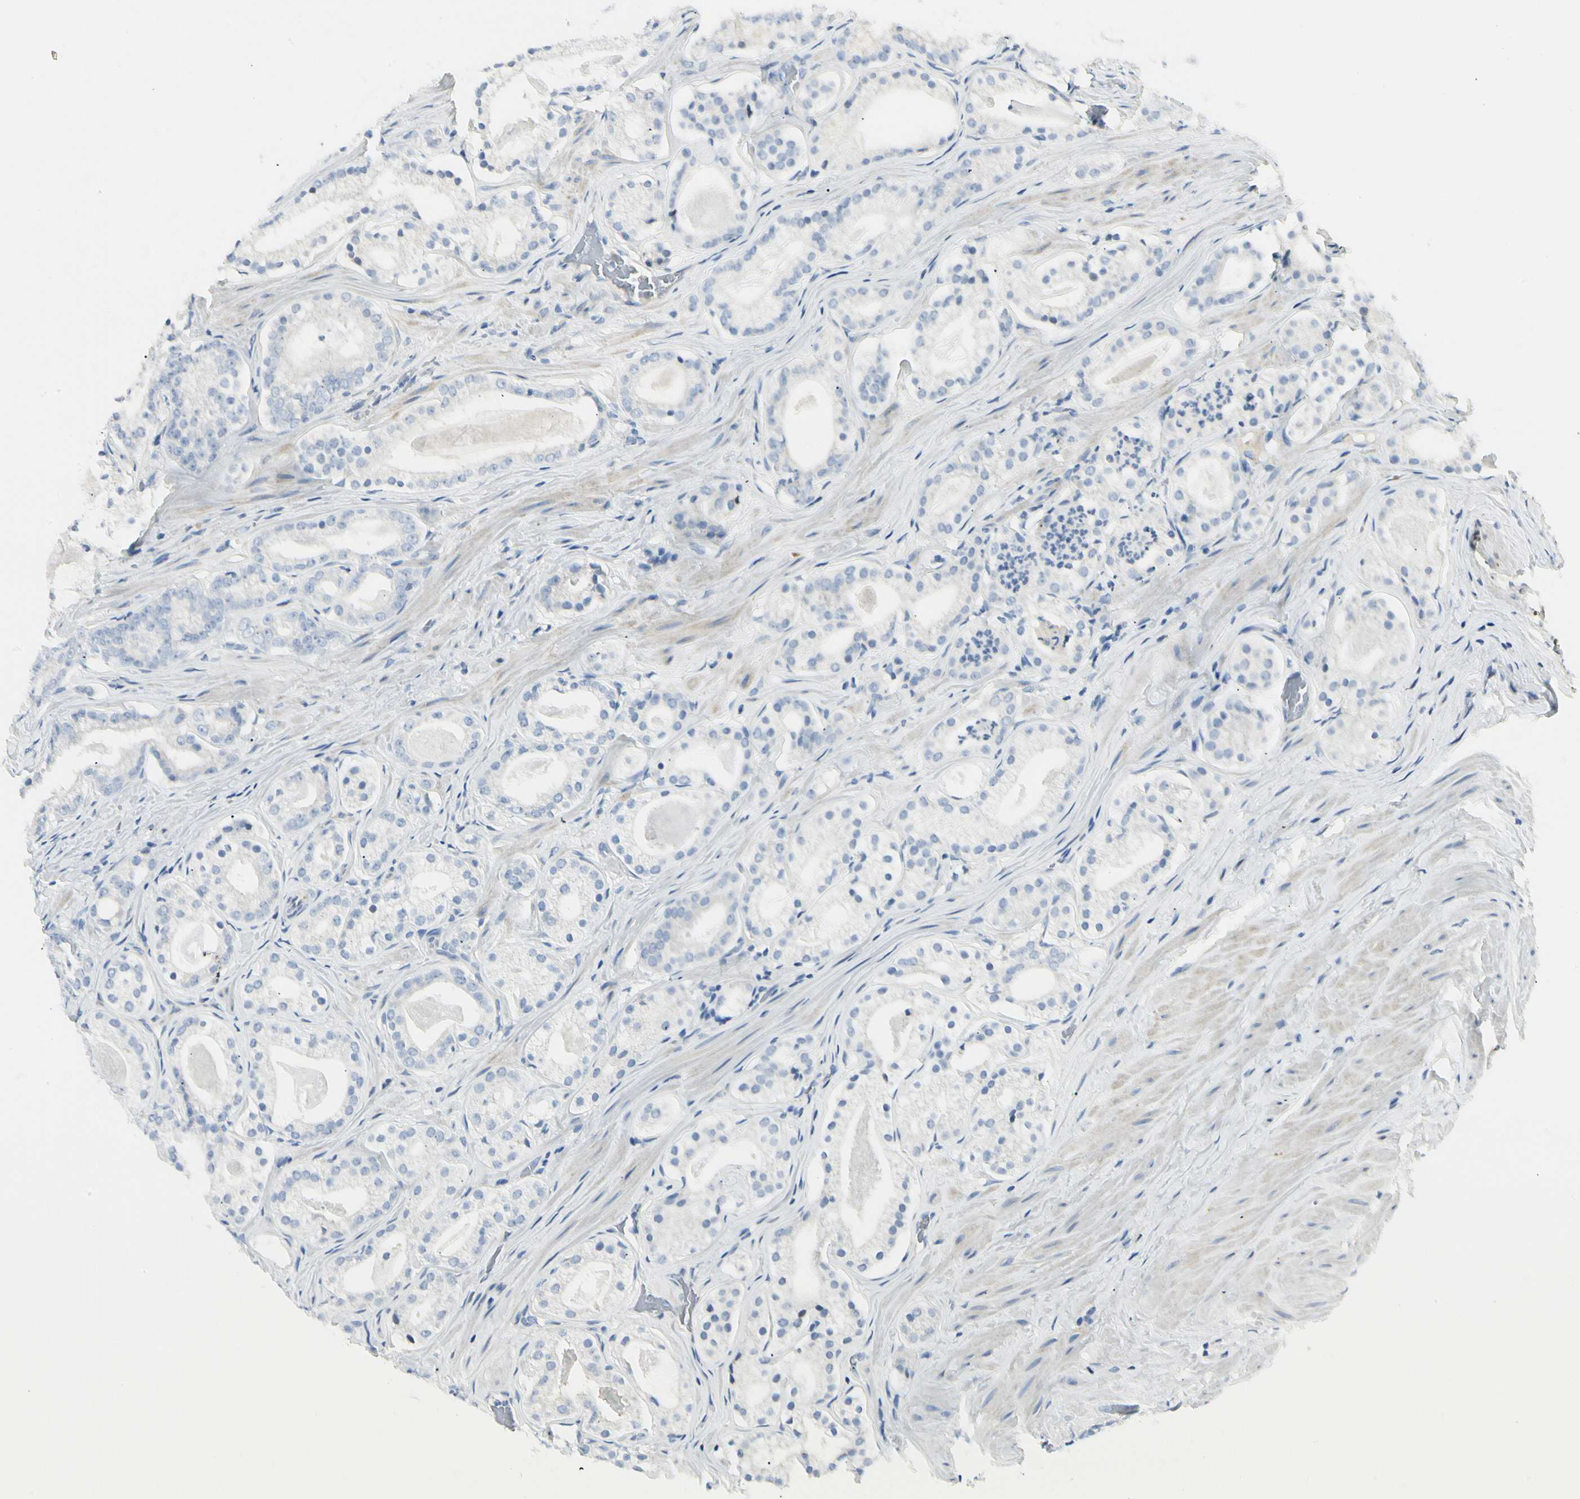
{"staining": {"intensity": "negative", "quantity": "none", "location": "none"}, "tissue": "prostate cancer", "cell_type": "Tumor cells", "image_type": "cancer", "snomed": [{"axis": "morphology", "description": "Adenocarcinoma, Low grade"}, {"axis": "topography", "description": "Prostate"}], "caption": "The micrograph exhibits no significant expression in tumor cells of prostate low-grade adenocarcinoma.", "gene": "TNFSF11", "patient": {"sex": "male", "age": 59}}